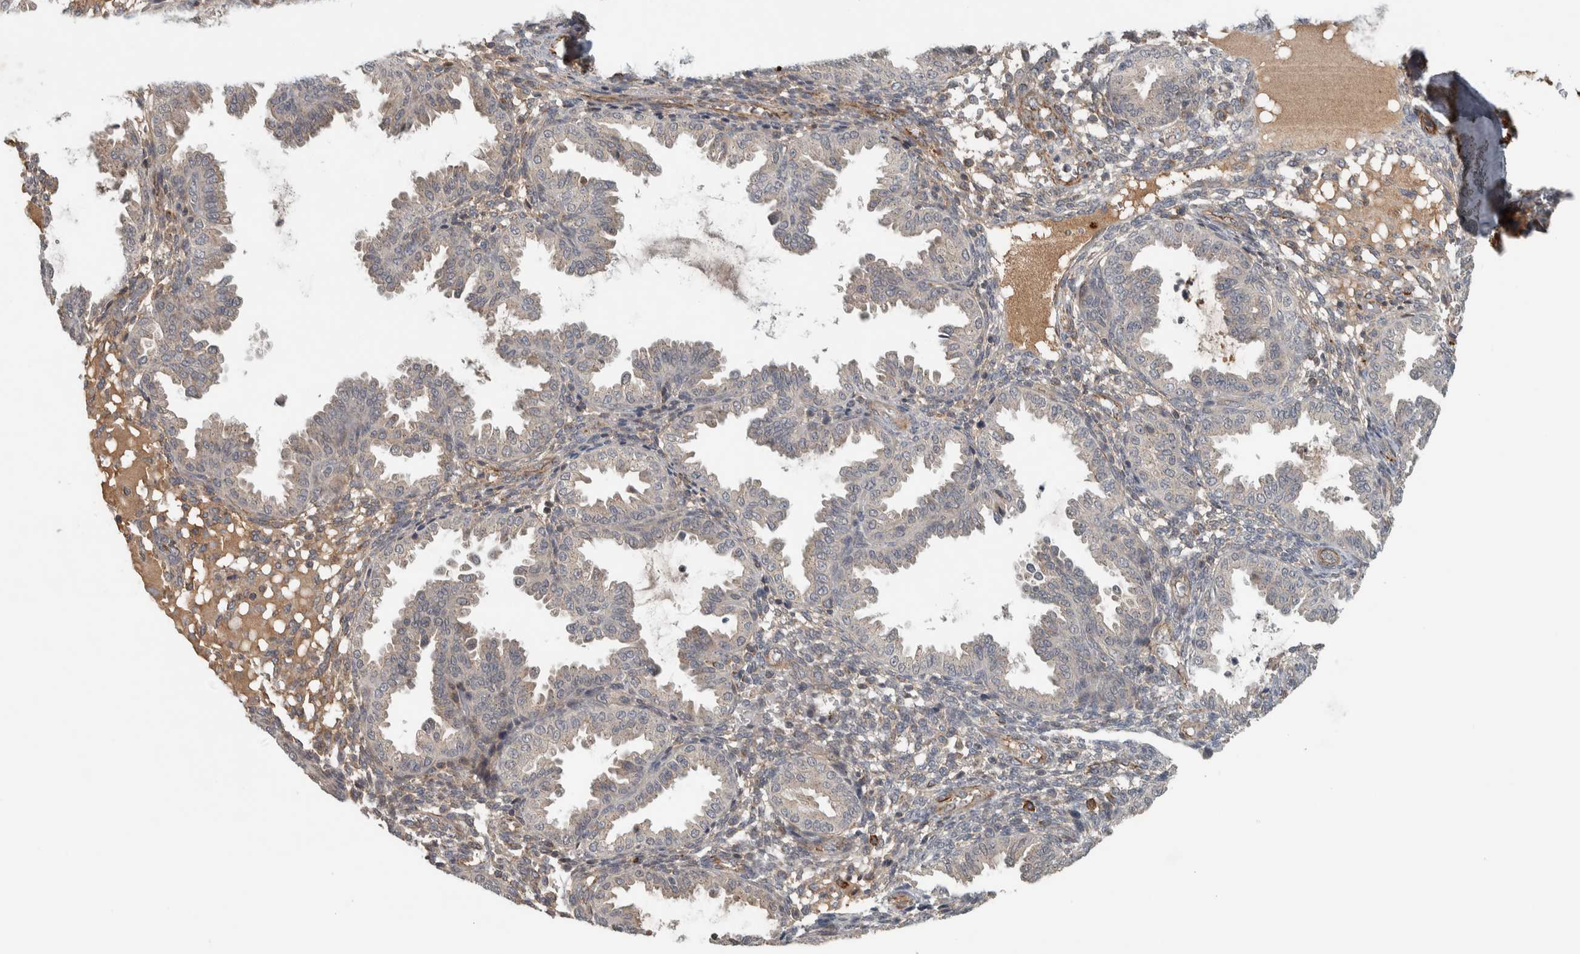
{"staining": {"intensity": "negative", "quantity": "none", "location": "none"}, "tissue": "endometrium", "cell_type": "Cells in endometrial stroma", "image_type": "normal", "snomed": [{"axis": "morphology", "description": "Normal tissue, NOS"}, {"axis": "topography", "description": "Endometrium"}], "caption": "Histopathology image shows no protein expression in cells in endometrial stroma of unremarkable endometrium.", "gene": "LBHD1", "patient": {"sex": "female", "age": 33}}